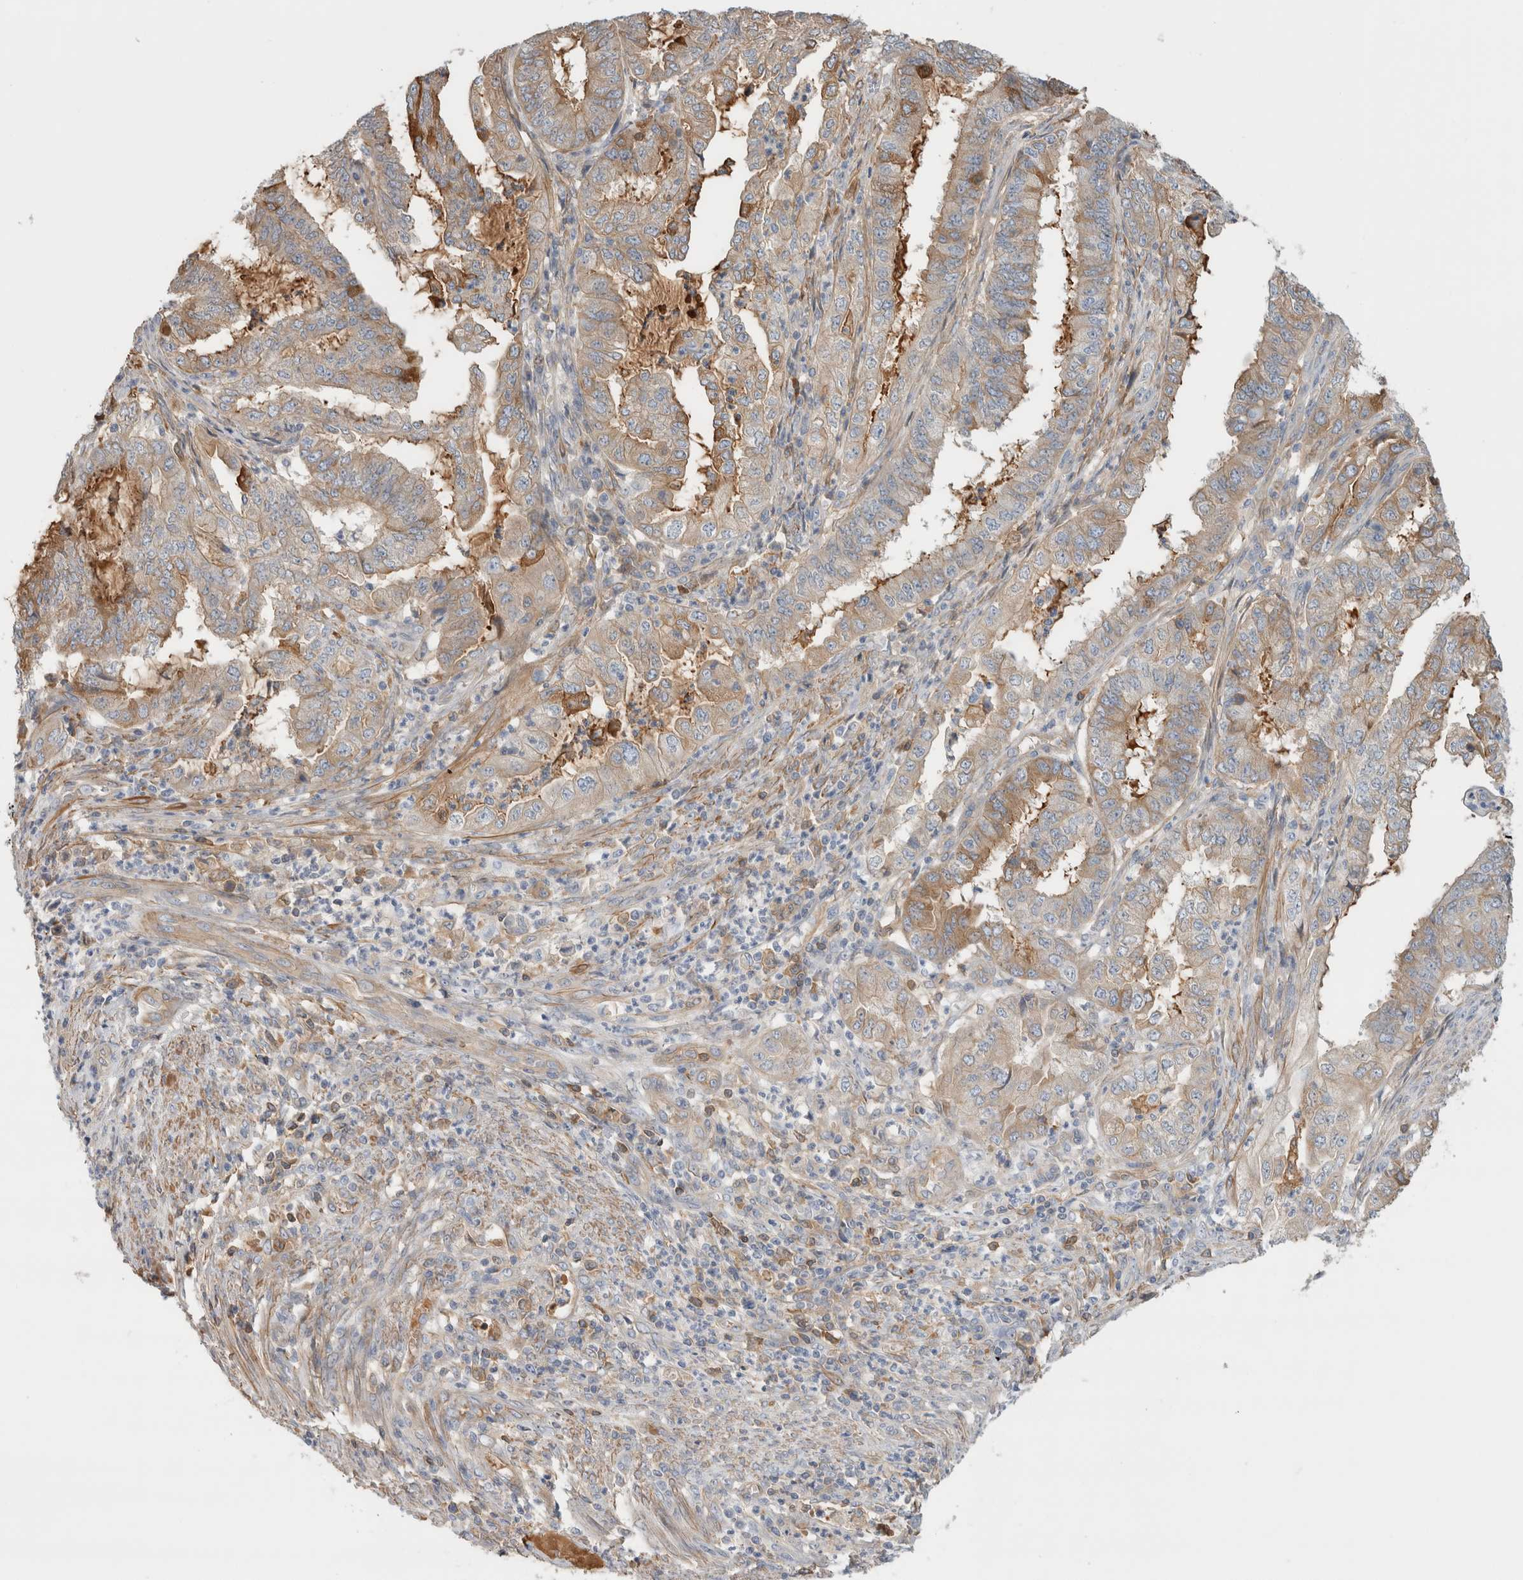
{"staining": {"intensity": "moderate", "quantity": "<25%", "location": "cytoplasmic/membranous"}, "tissue": "endometrial cancer", "cell_type": "Tumor cells", "image_type": "cancer", "snomed": [{"axis": "morphology", "description": "Adenocarcinoma, NOS"}, {"axis": "topography", "description": "Endometrium"}], "caption": "This histopathology image shows IHC staining of human endometrial cancer (adenocarcinoma), with low moderate cytoplasmic/membranous expression in about <25% of tumor cells.", "gene": "CFI", "patient": {"sex": "female", "age": 51}}